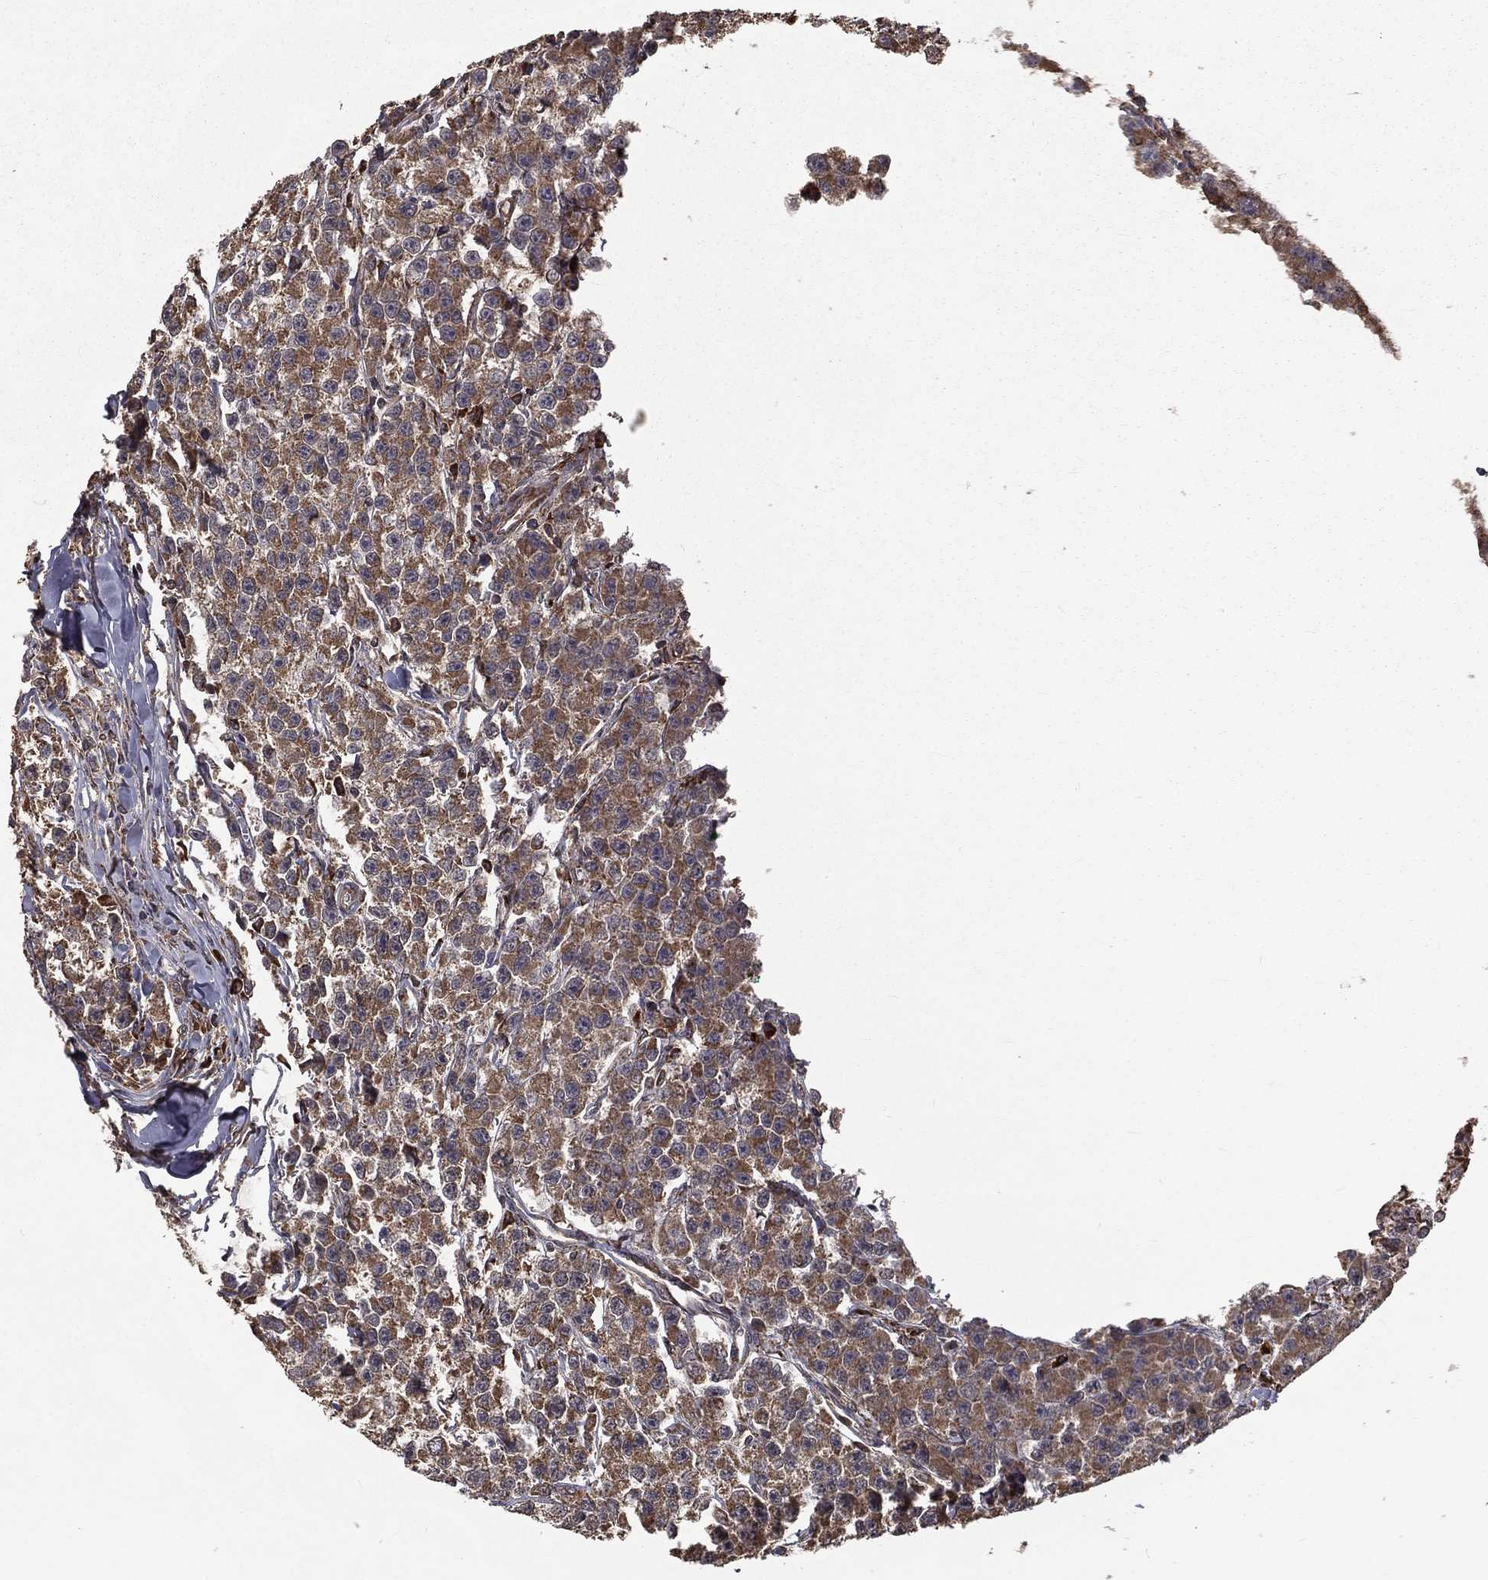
{"staining": {"intensity": "moderate", "quantity": ">75%", "location": "cytoplasmic/membranous"}, "tissue": "testis cancer", "cell_type": "Tumor cells", "image_type": "cancer", "snomed": [{"axis": "morphology", "description": "Seminoma, NOS"}, {"axis": "topography", "description": "Testis"}], "caption": "Immunohistochemical staining of human testis seminoma reveals moderate cytoplasmic/membranous protein positivity in approximately >75% of tumor cells.", "gene": "OLFML1", "patient": {"sex": "male", "age": 59}}